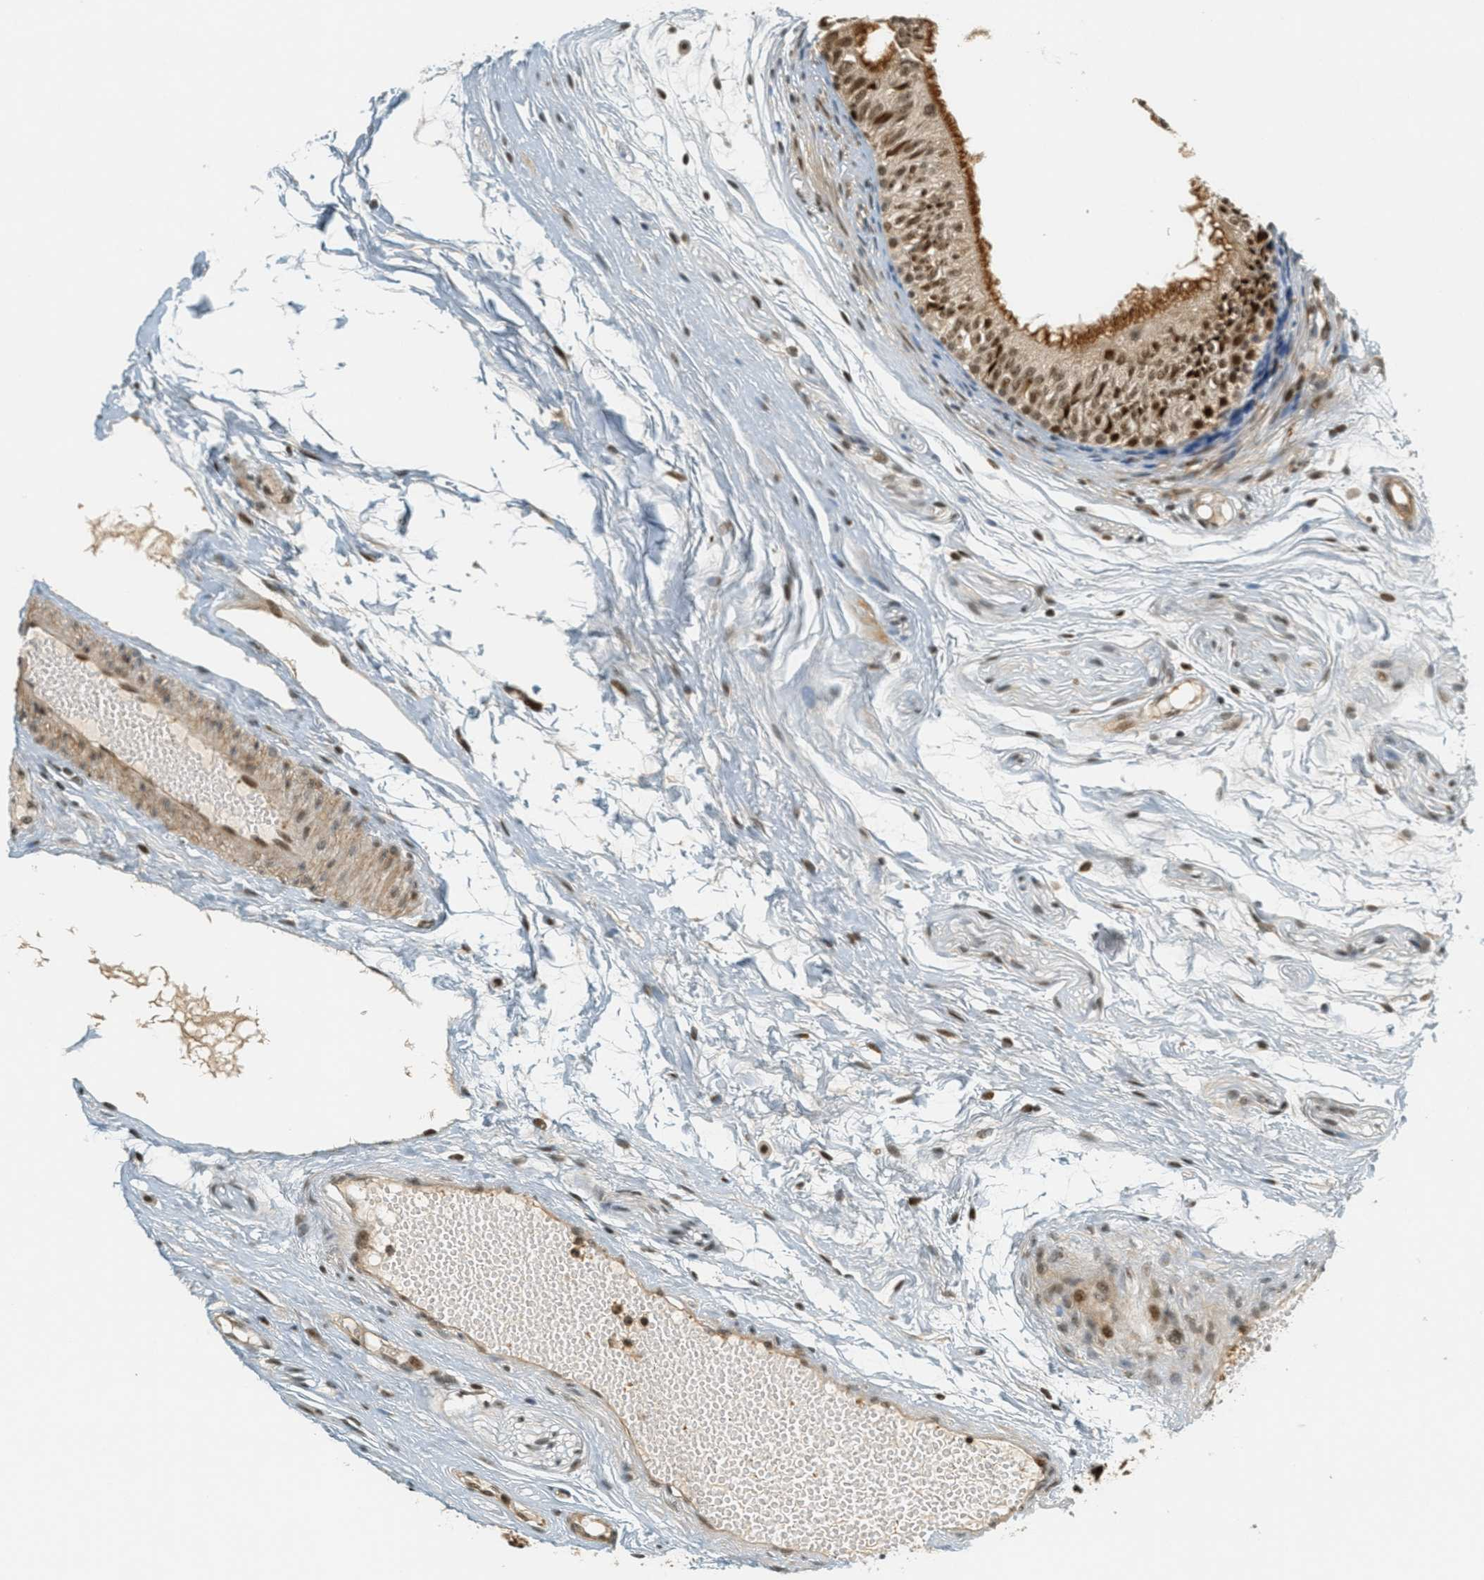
{"staining": {"intensity": "moderate", "quantity": ">75%", "location": "cytoplasmic/membranous,nuclear"}, "tissue": "epididymis", "cell_type": "Glandular cells", "image_type": "normal", "snomed": [{"axis": "morphology", "description": "Normal tissue, NOS"}, {"axis": "morphology", "description": "Atrophy, NOS"}, {"axis": "topography", "description": "Testis"}, {"axis": "topography", "description": "Epididymis"}], "caption": "Protein expression analysis of unremarkable epididymis shows moderate cytoplasmic/membranous,nuclear positivity in about >75% of glandular cells. (IHC, brightfield microscopy, high magnification).", "gene": "FOXM1", "patient": {"sex": "male", "age": 18}}